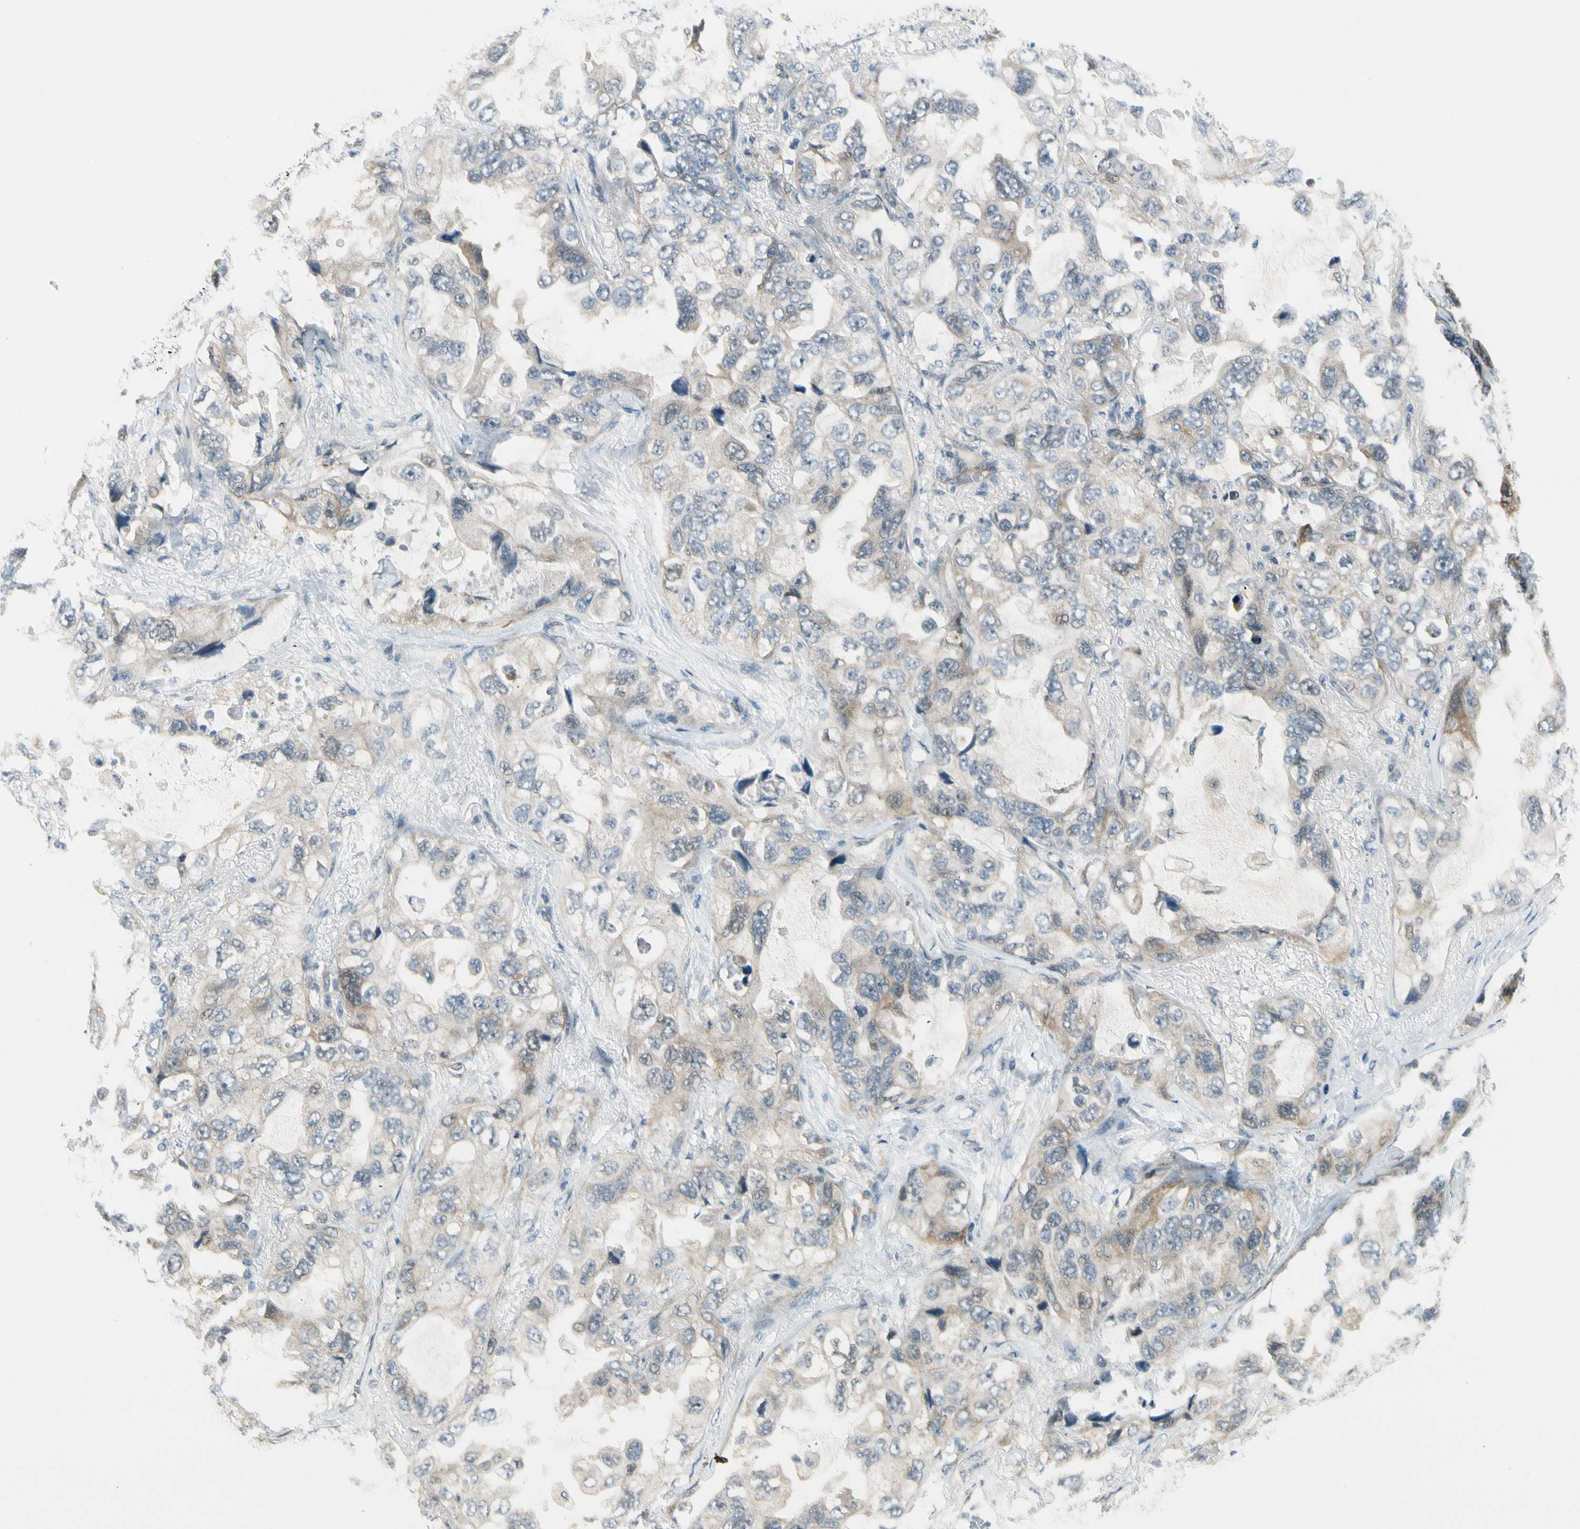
{"staining": {"intensity": "weak", "quantity": "25%-75%", "location": "cytoplasmic/membranous"}, "tissue": "lung cancer", "cell_type": "Tumor cells", "image_type": "cancer", "snomed": [{"axis": "morphology", "description": "Squamous cell carcinoma, NOS"}, {"axis": "topography", "description": "Lung"}], "caption": "A histopathology image of human lung cancer (squamous cell carcinoma) stained for a protein displays weak cytoplasmic/membranous brown staining in tumor cells.", "gene": "SVBP", "patient": {"sex": "female", "age": 73}}